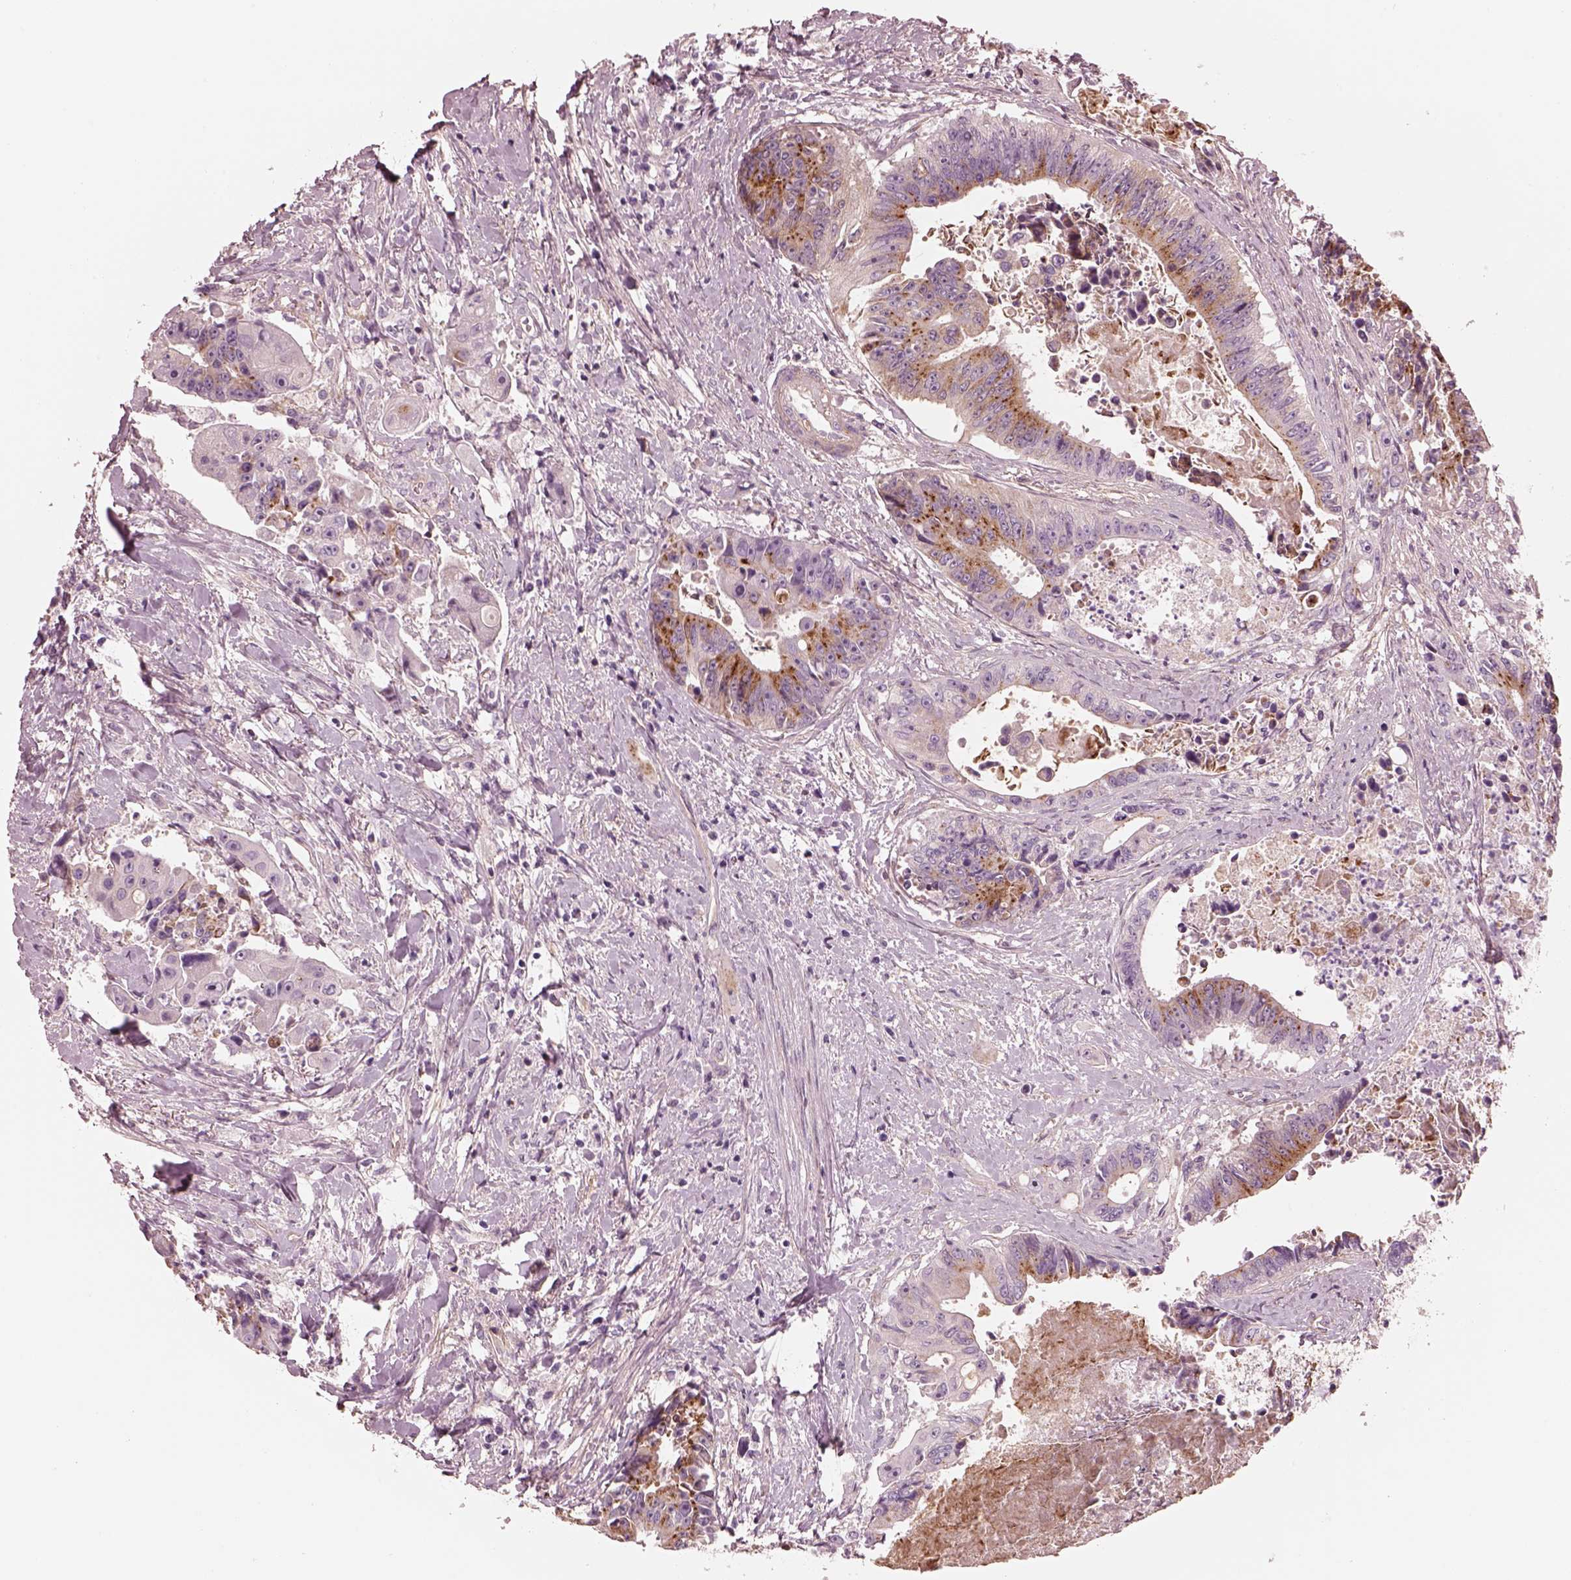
{"staining": {"intensity": "strong", "quantity": "<25%", "location": "cytoplasmic/membranous"}, "tissue": "colorectal cancer", "cell_type": "Tumor cells", "image_type": "cancer", "snomed": [{"axis": "morphology", "description": "Adenocarcinoma, NOS"}, {"axis": "topography", "description": "Rectum"}], "caption": "A micrograph of colorectal cancer stained for a protein reveals strong cytoplasmic/membranous brown staining in tumor cells.", "gene": "ELAPOR1", "patient": {"sex": "male", "age": 54}}